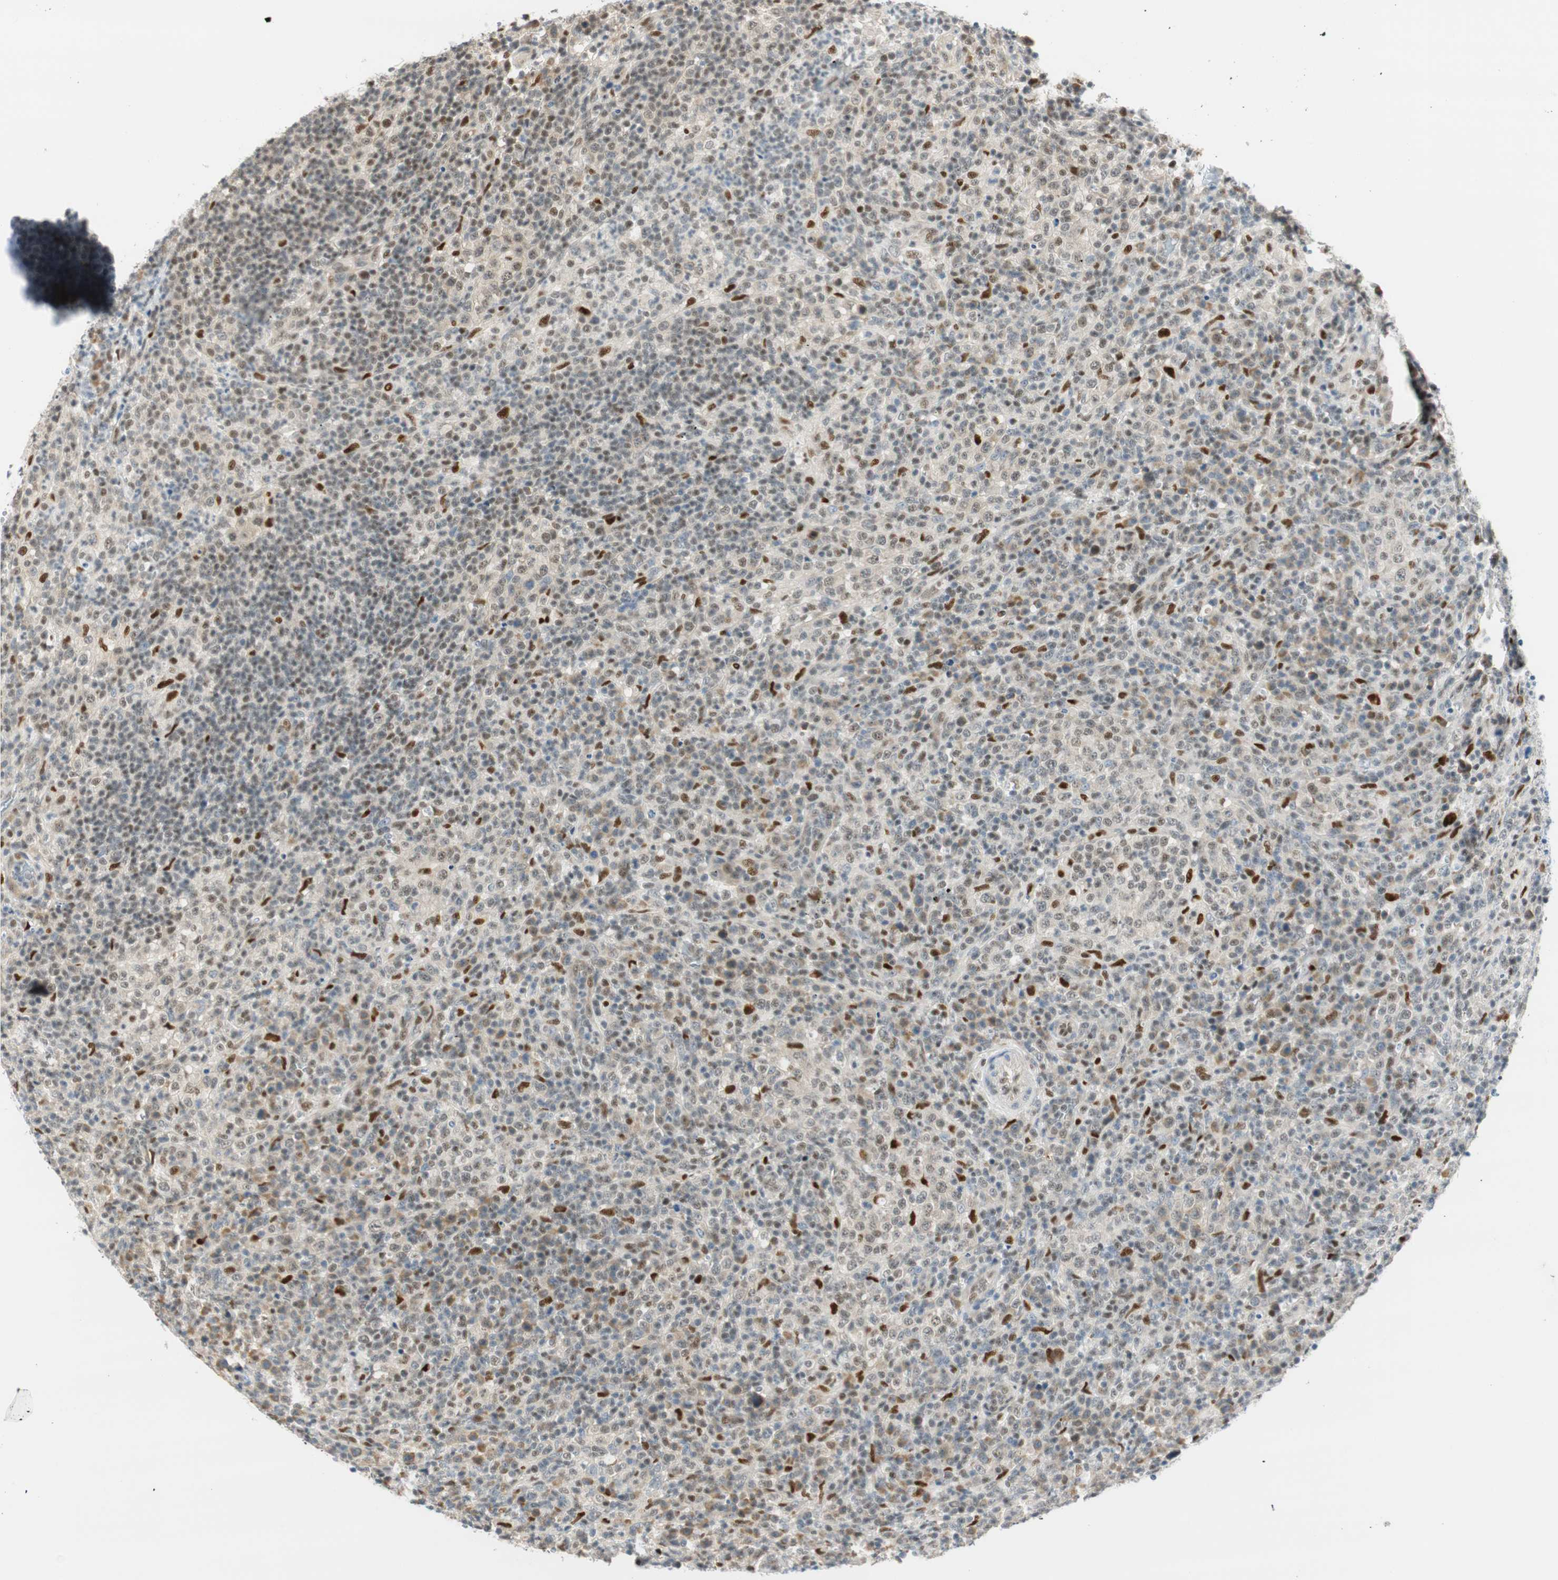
{"staining": {"intensity": "weak", "quantity": ">75%", "location": "cytoplasmic/membranous"}, "tissue": "lymphoma", "cell_type": "Tumor cells", "image_type": "cancer", "snomed": [{"axis": "morphology", "description": "Malignant lymphoma, non-Hodgkin's type, High grade"}, {"axis": "topography", "description": "Lymph node"}], "caption": "Immunohistochemistry of human malignant lymphoma, non-Hodgkin's type (high-grade) shows low levels of weak cytoplasmic/membranous positivity in approximately >75% of tumor cells.", "gene": "MSX2", "patient": {"sex": "female", "age": 76}}